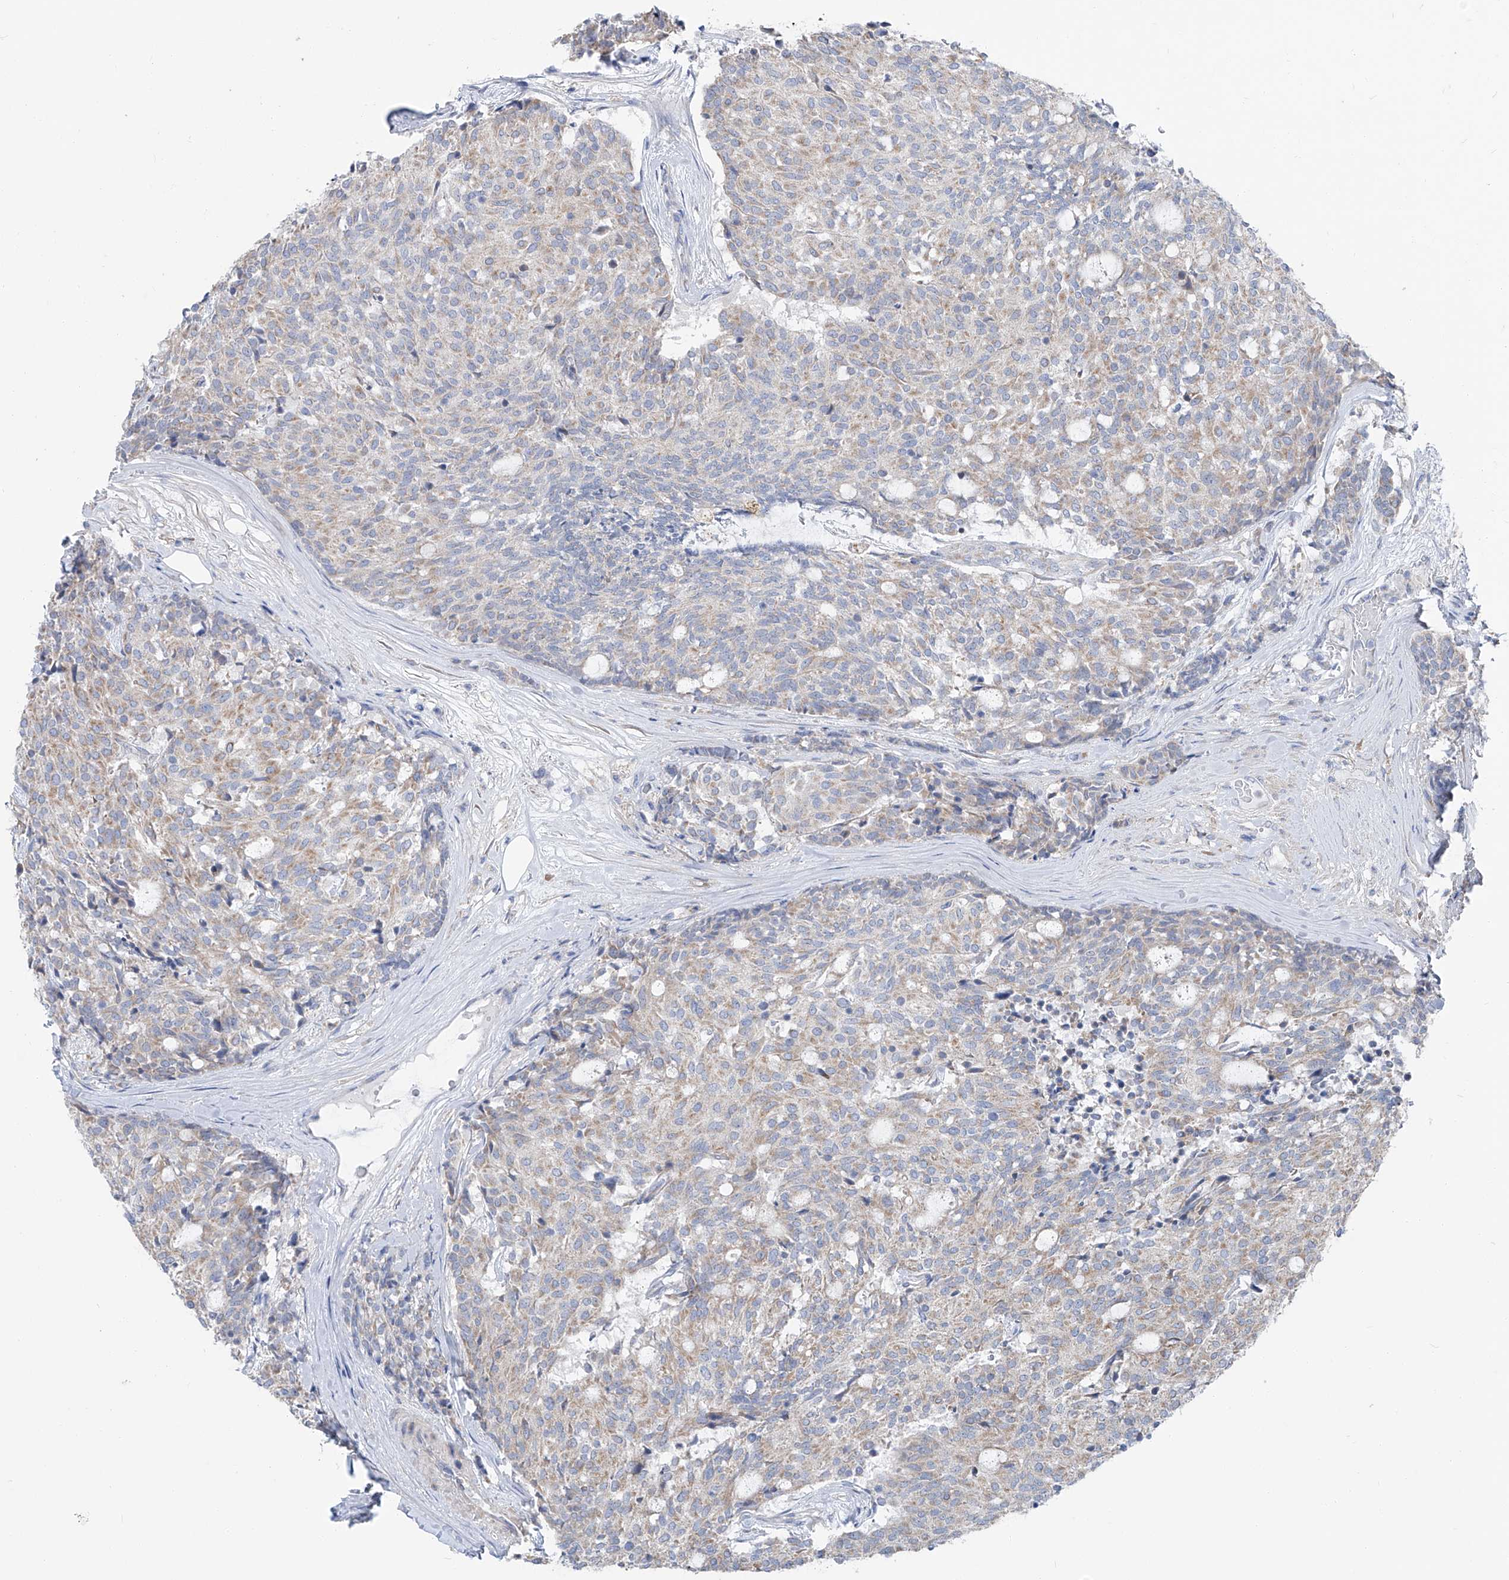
{"staining": {"intensity": "negative", "quantity": "none", "location": "none"}, "tissue": "carcinoid", "cell_type": "Tumor cells", "image_type": "cancer", "snomed": [{"axis": "morphology", "description": "Carcinoid, malignant, NOS"}, {"axis": "topography", "description": "Pancreas"}], "caption": "Tumor cells are negative for brown protein staining in carcinoid (malignant).", "gene": "UFL1", "patient": {"sex": "female", "age": 54}}